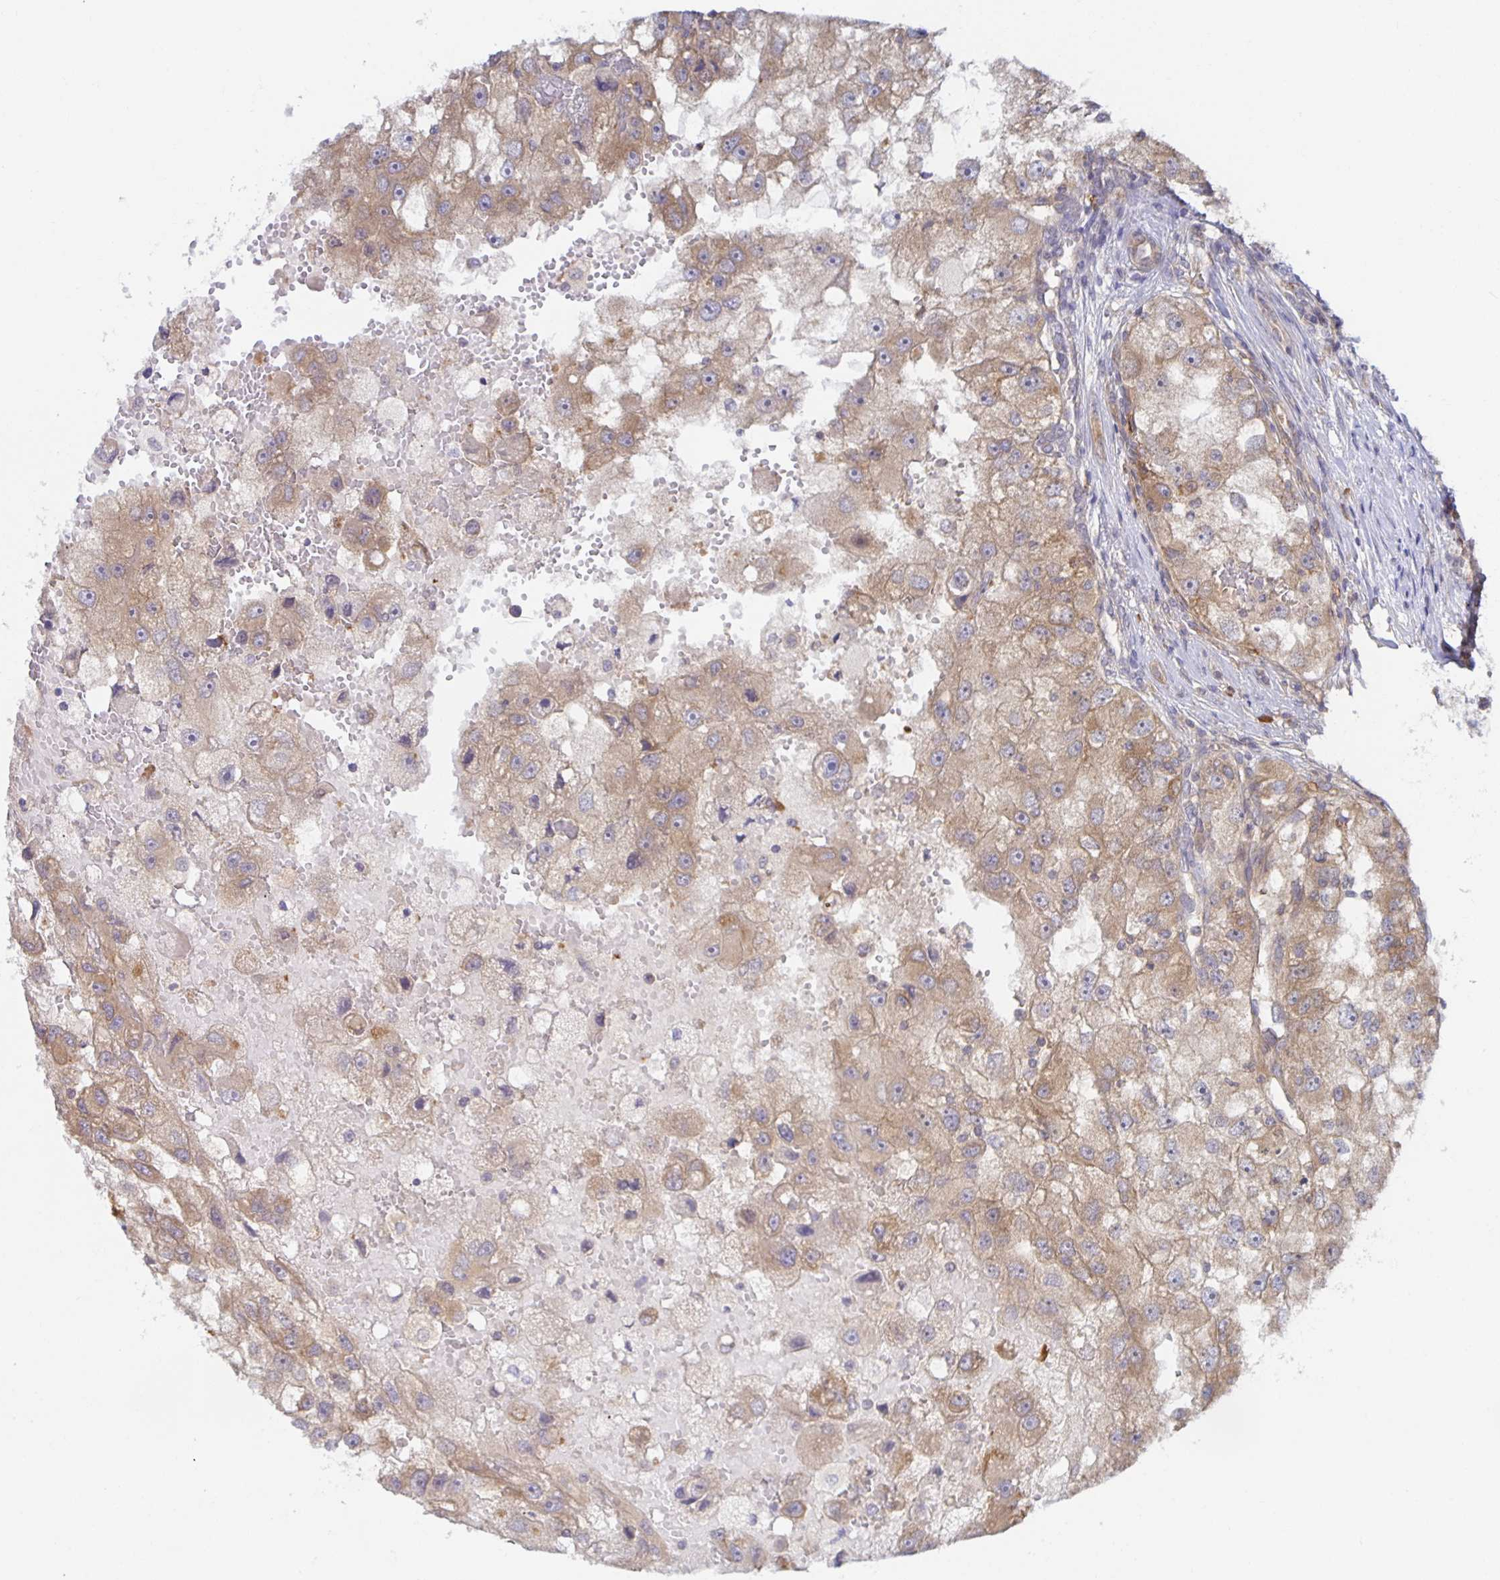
{"staining": {"intensity": "weak", "quantity": ">75%", "location": "cytoplasmic/membranous"}, "tissue": "renal cancer", "cell_type": "Tumor cells", "image_type": "cancer", "snomed": [{"axis": "morphology", "description": "Adenocarcinoma, NOS"}, {"axis": "topography", "description": "Kidney"}], "caption": "Immunohistochemistry staining of renal cancer (adenocarcinoma), which shows low levels of weak cytoplasmic/membranous expression in approximately >75% of tumor cells indicating weak cytoplasmic/membranous protein expression. The staining was performed using DAB (3,3'-diaminobenzidine) (brown) for protein detection and nuclei were counterstained in hematoxylin (blue).", "gene": "BAD", "patient": {"sex": "male", "age": 63}}